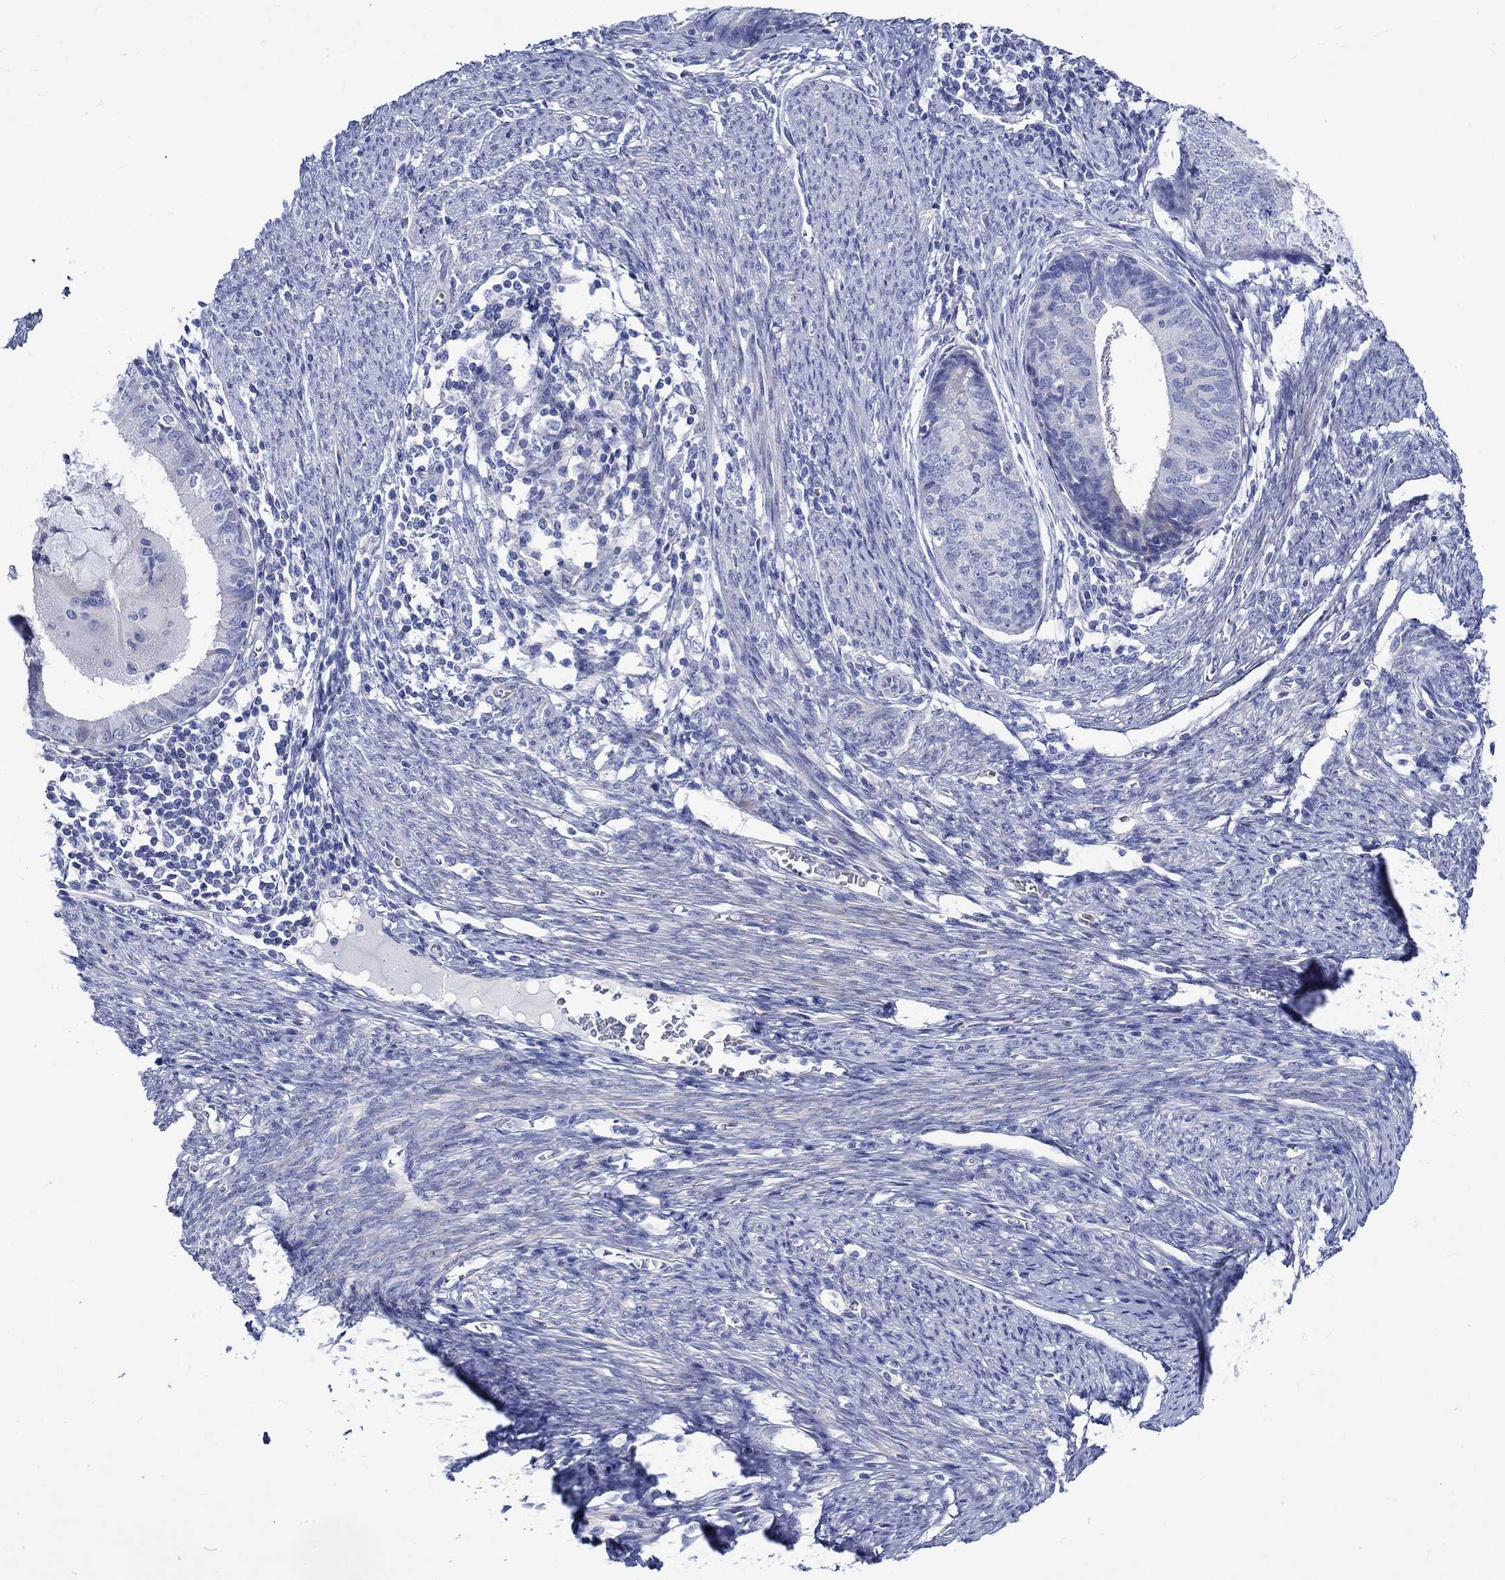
{"staining": {"intensity": "negative", "quantity": "none", "location": "none"}, "tissue": "endometrial cancer", "cell_type": "Tumor cells", "image_type": "cancer", "snomed": [{"axis": "morphology", "description": "Adenocarcinoma, NOS"}, {"axis": "topography", "description": "Endometrium"}], "caption": "Immunohistochemistry photomicrograph of human endometrial adenocarcinoma stained for a protein (brown), which demonstrates no staining in tumor cells.", "gene": "NRIP3", "patient": {"sex": "female", "age": 57}}